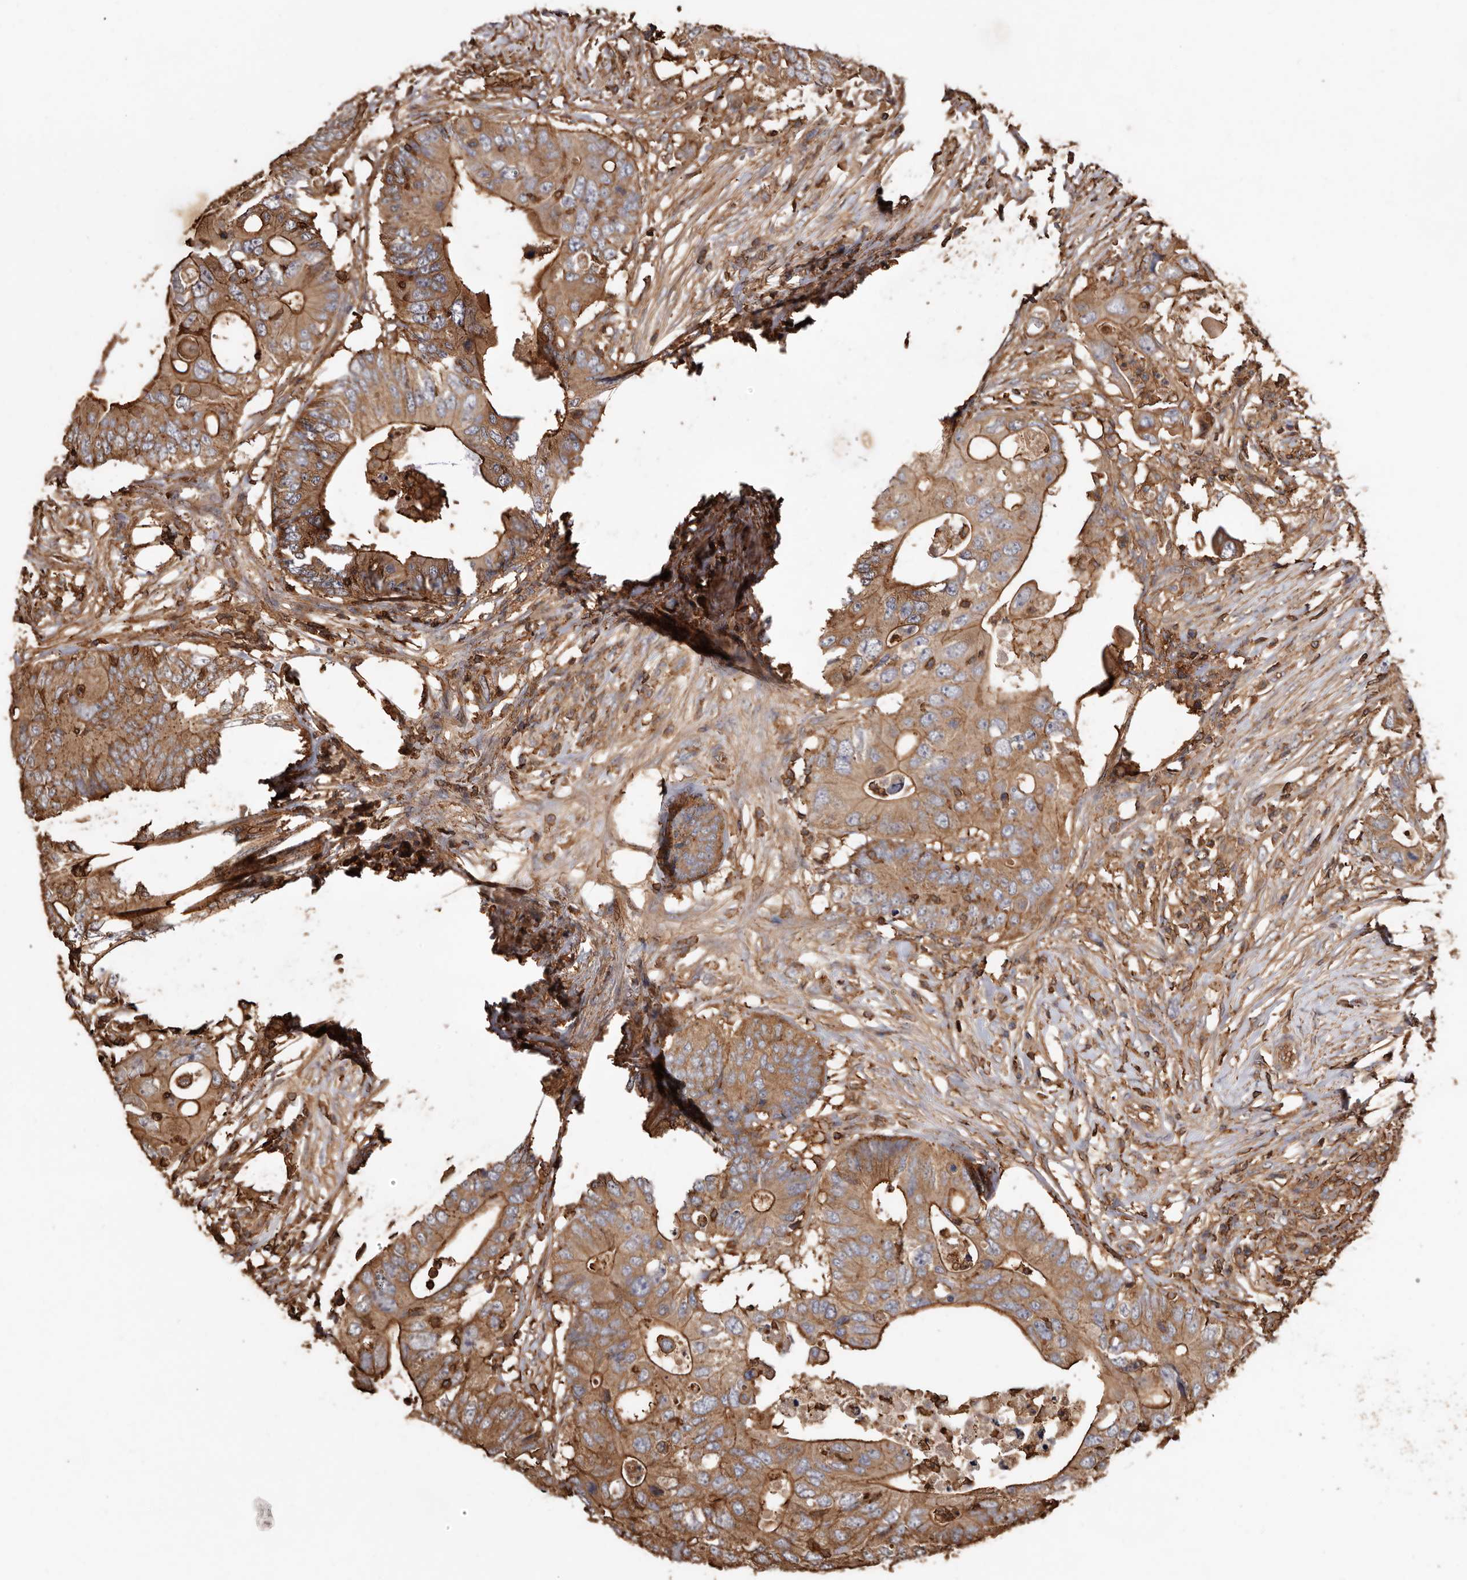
{"staining": {"intensity": "moderate", "quantity": ">75%", "location": "cytoplasmic/membranous"}, "tissue": "colorectal cancer", "cell_type": "Tumor cells", "image_type": "cancer", "snomed": [{"axis": "morphology", "description": "Adenocarcinoma, NOS"}, {"axis": "topography", "description": "Colon"}], "caption": "DAB (3,3'-diaminobenzidine) immunohistochemical staining of colorectal cancer (adenocarcinoma) demonstrates moderate cytoplasmic/membranous protein staining in approximately >75% of tumor cells. (brown staining indicates protein expression, while blue staining denotes nuclei).", "gene": "COQ8B", "patient": {"sex": "male", "age": 71}}